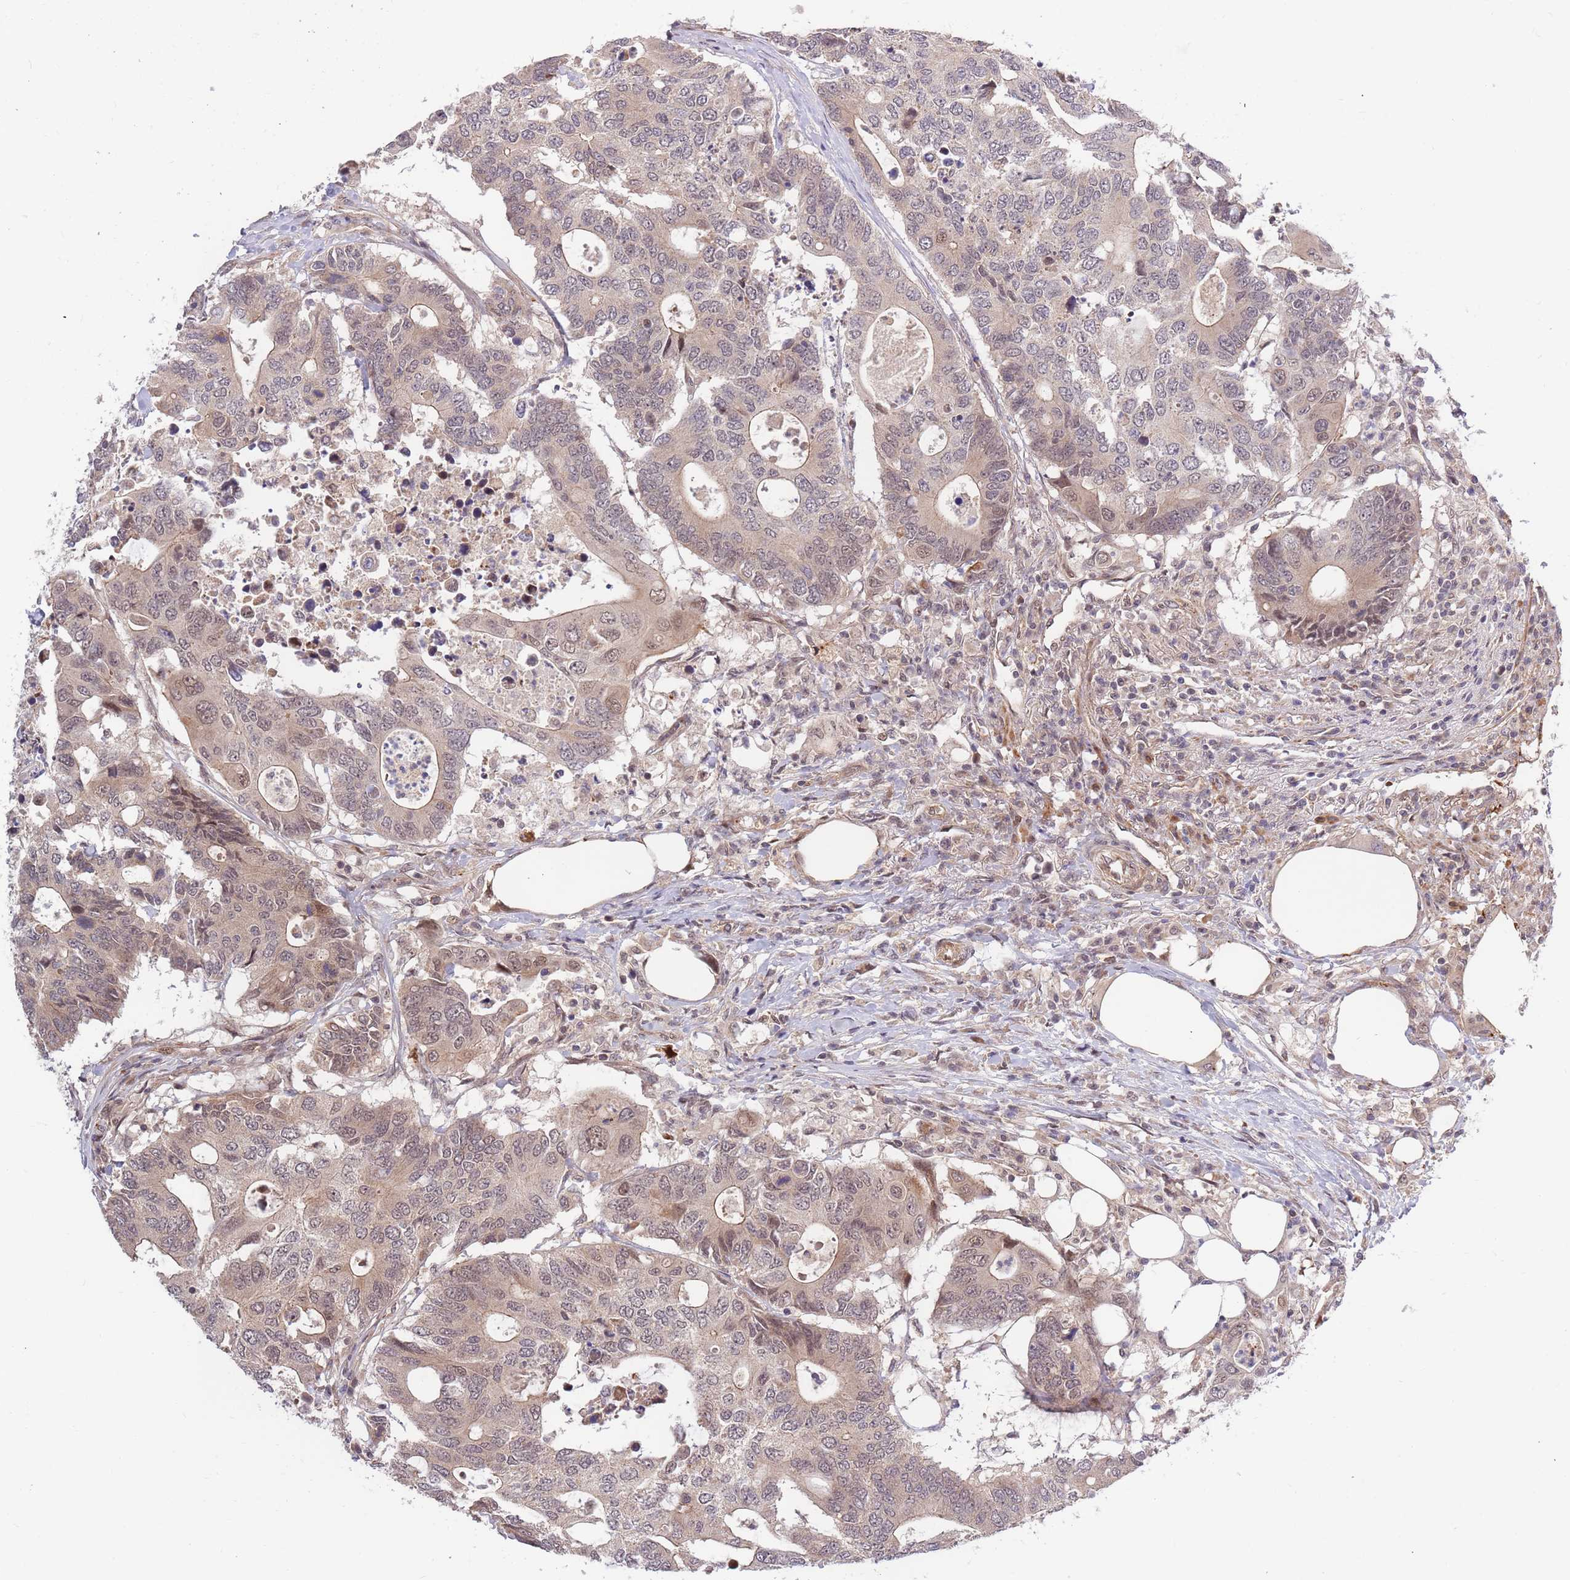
{"staining": {"intensity": "weak", "quantity": "25%-75%", "location": "cytoplasmic/membranous,nuclear"}, "tissue": "colorectal cancer", "cell_type": "Tumor cells", "image_type": "cancer", "snomed": [{"axis": "morphology", "description": "Adenocarcinoma, NOS"}, {"axis": "topography", "description": "Colon"}], "caption": "The micrograph demonstrates a brown stain indicating the presence of a protein in the cytoplasmic/membranous and nuclear of tumor cells in adenocarcinoma (colorectal).", "gene": "HAUS3", "patient": {"sex": "male", "age": 71}}